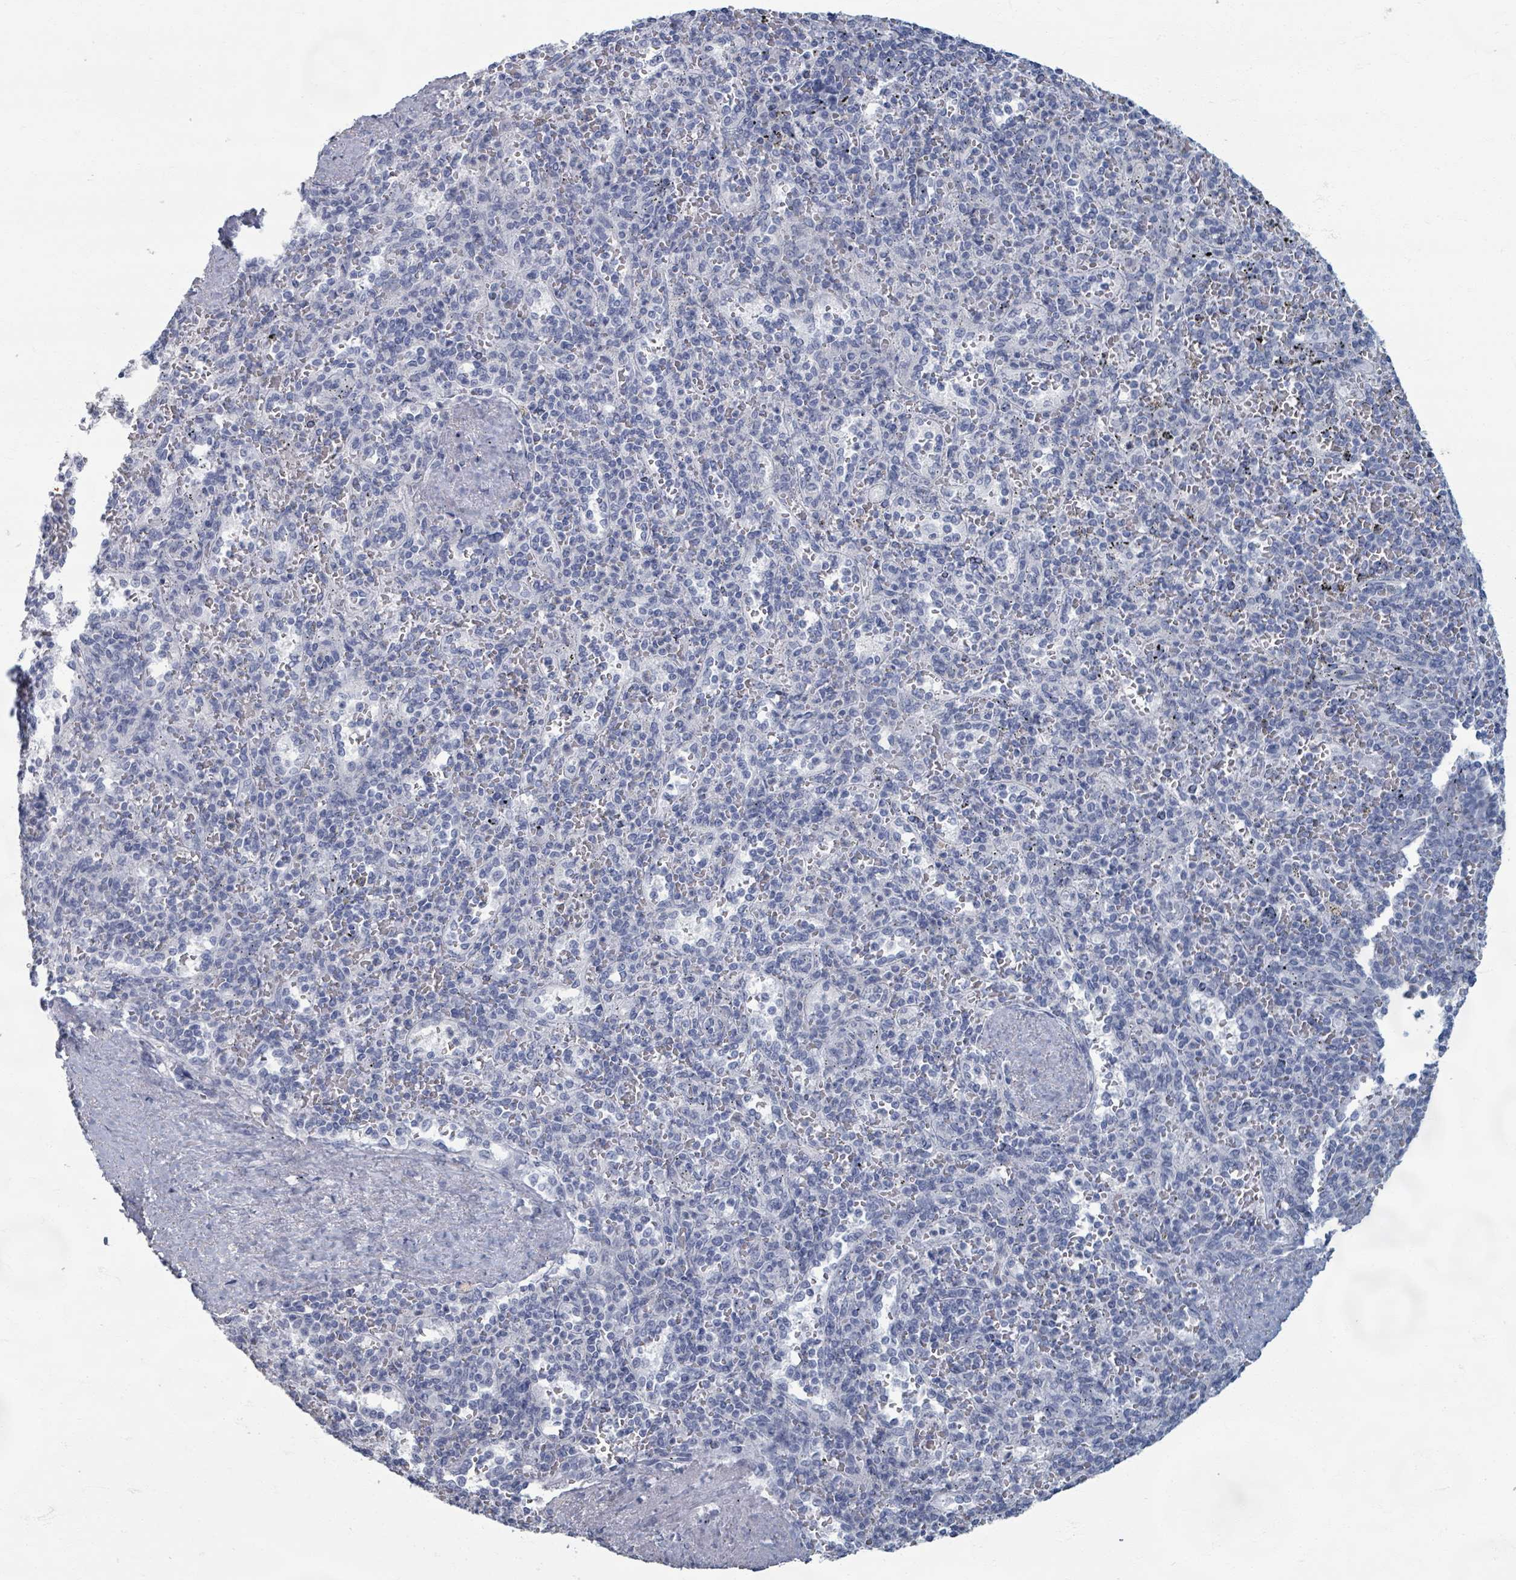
{"staining": {"intensity": "negative", "quantity": "none", "location": "none"}, "tissue": "spleen", "cell_type": "Cells in red pulp", "image_type": "normal", "snomed": [{"axis": "morphology", "description": "Normal tissue, NOS"}, {"axis": "topography", "description": "Spleen"}], "caption": "The photomicrograph exhibits no significant expression in cells in red pulp of spleen.", "gene": "TAS2R1", "patient": {"sex": "male", "age": 82}}